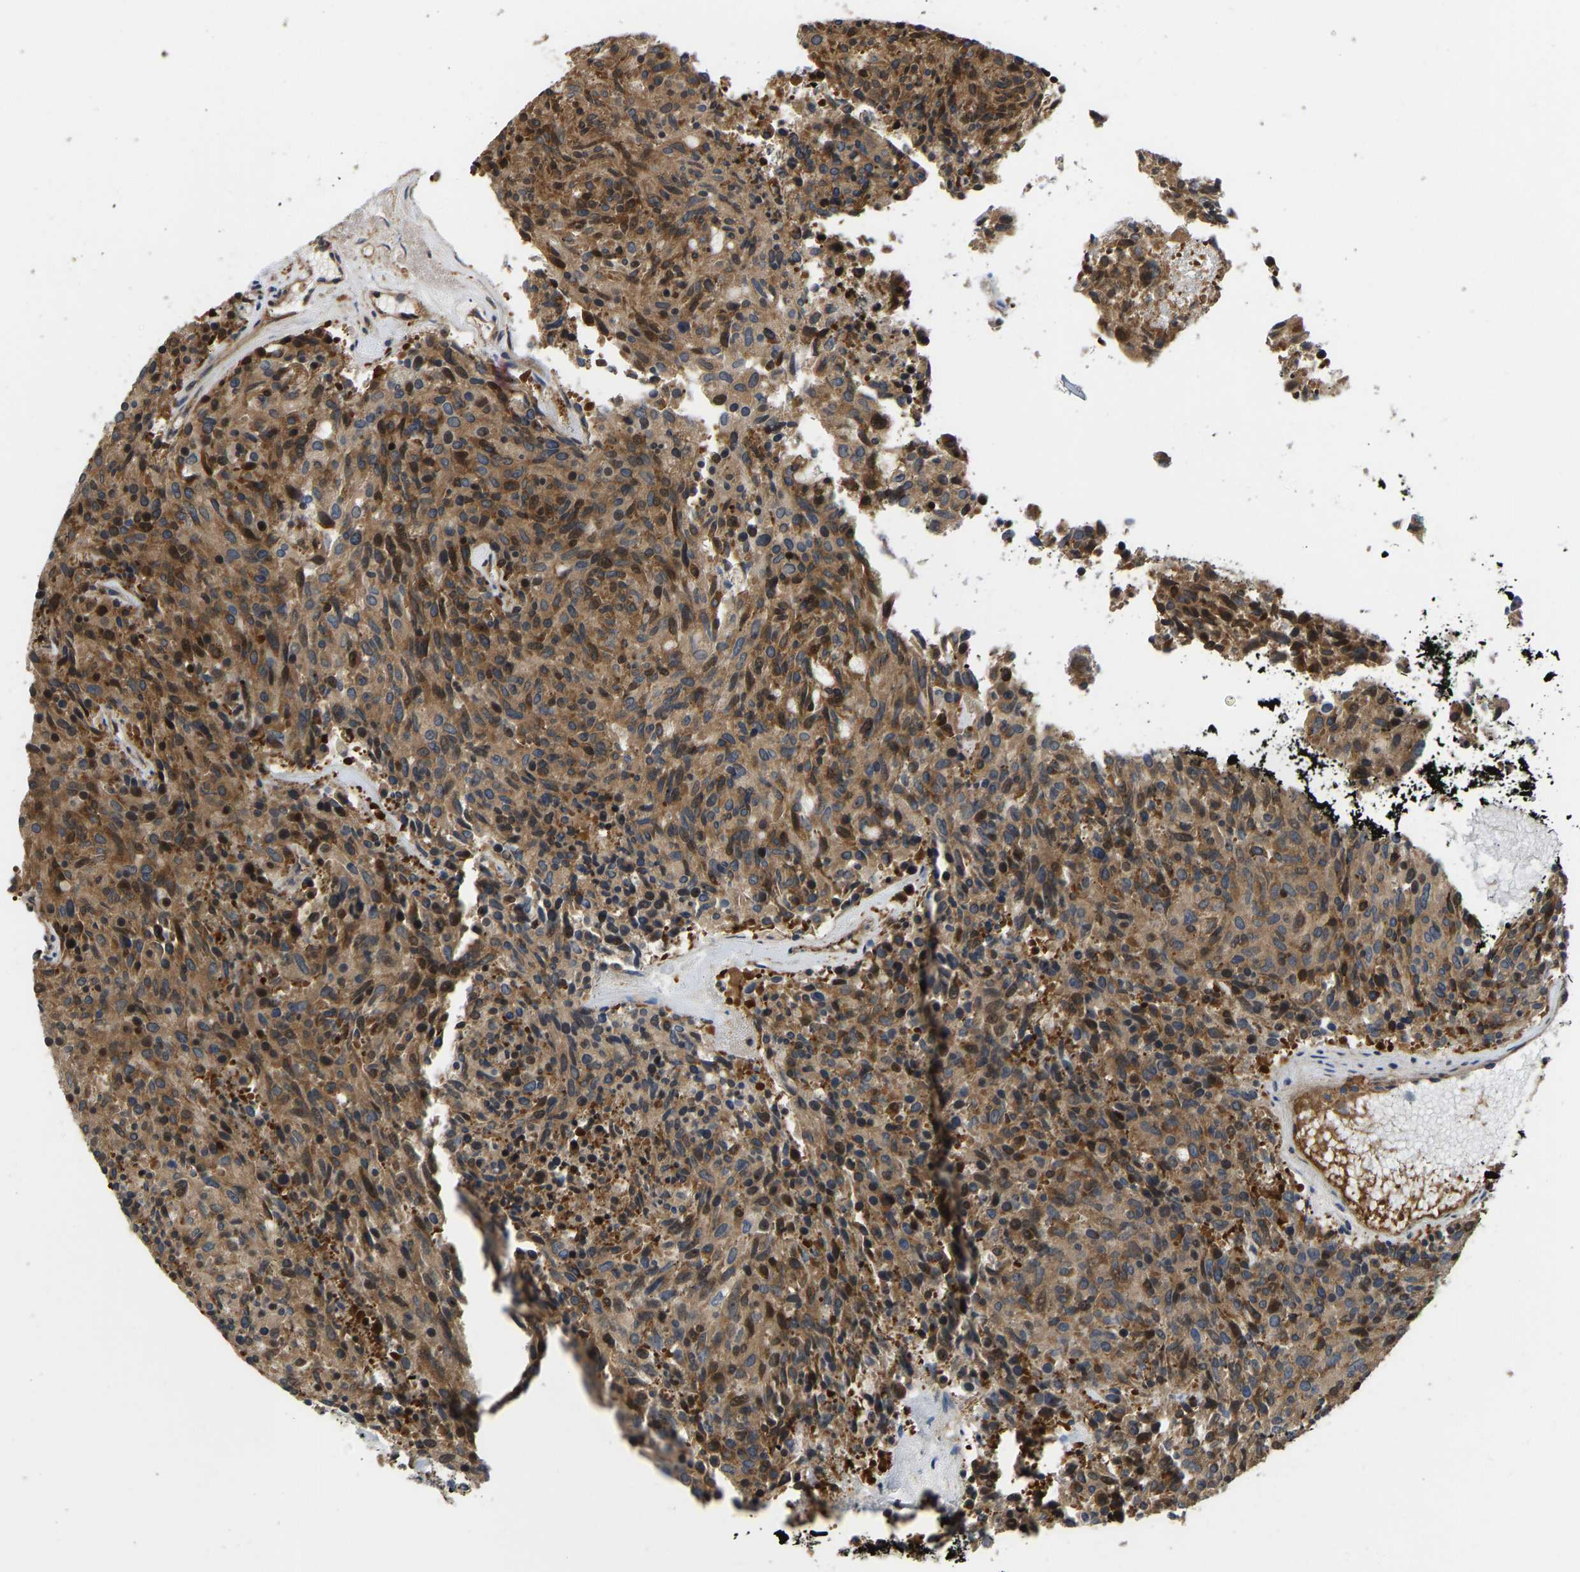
{"staining": {"intensity": "moderate", "quantity": ">75%", "location": "cytoplasmic/membranous"}, "tissue": "carcinoid", "cell_type": "Tumor cells", "image_type": "cancer", "snomed": [{"axis": "morphology", "description": "Carcinoid, malignant, NOS"}, {"axis": "topography", "description": "Pancreas"}], "caption": "Protein staining of carcinoid (malignant) tissue displays moderate cytoplasmic/membranous staining in approximately >75% of tumor cells. The protein of interest is shown in brown color, while the nuclei are stained blue.", "gene": "RASGRF2", "patient": {"sex": "female", "age": 54}}